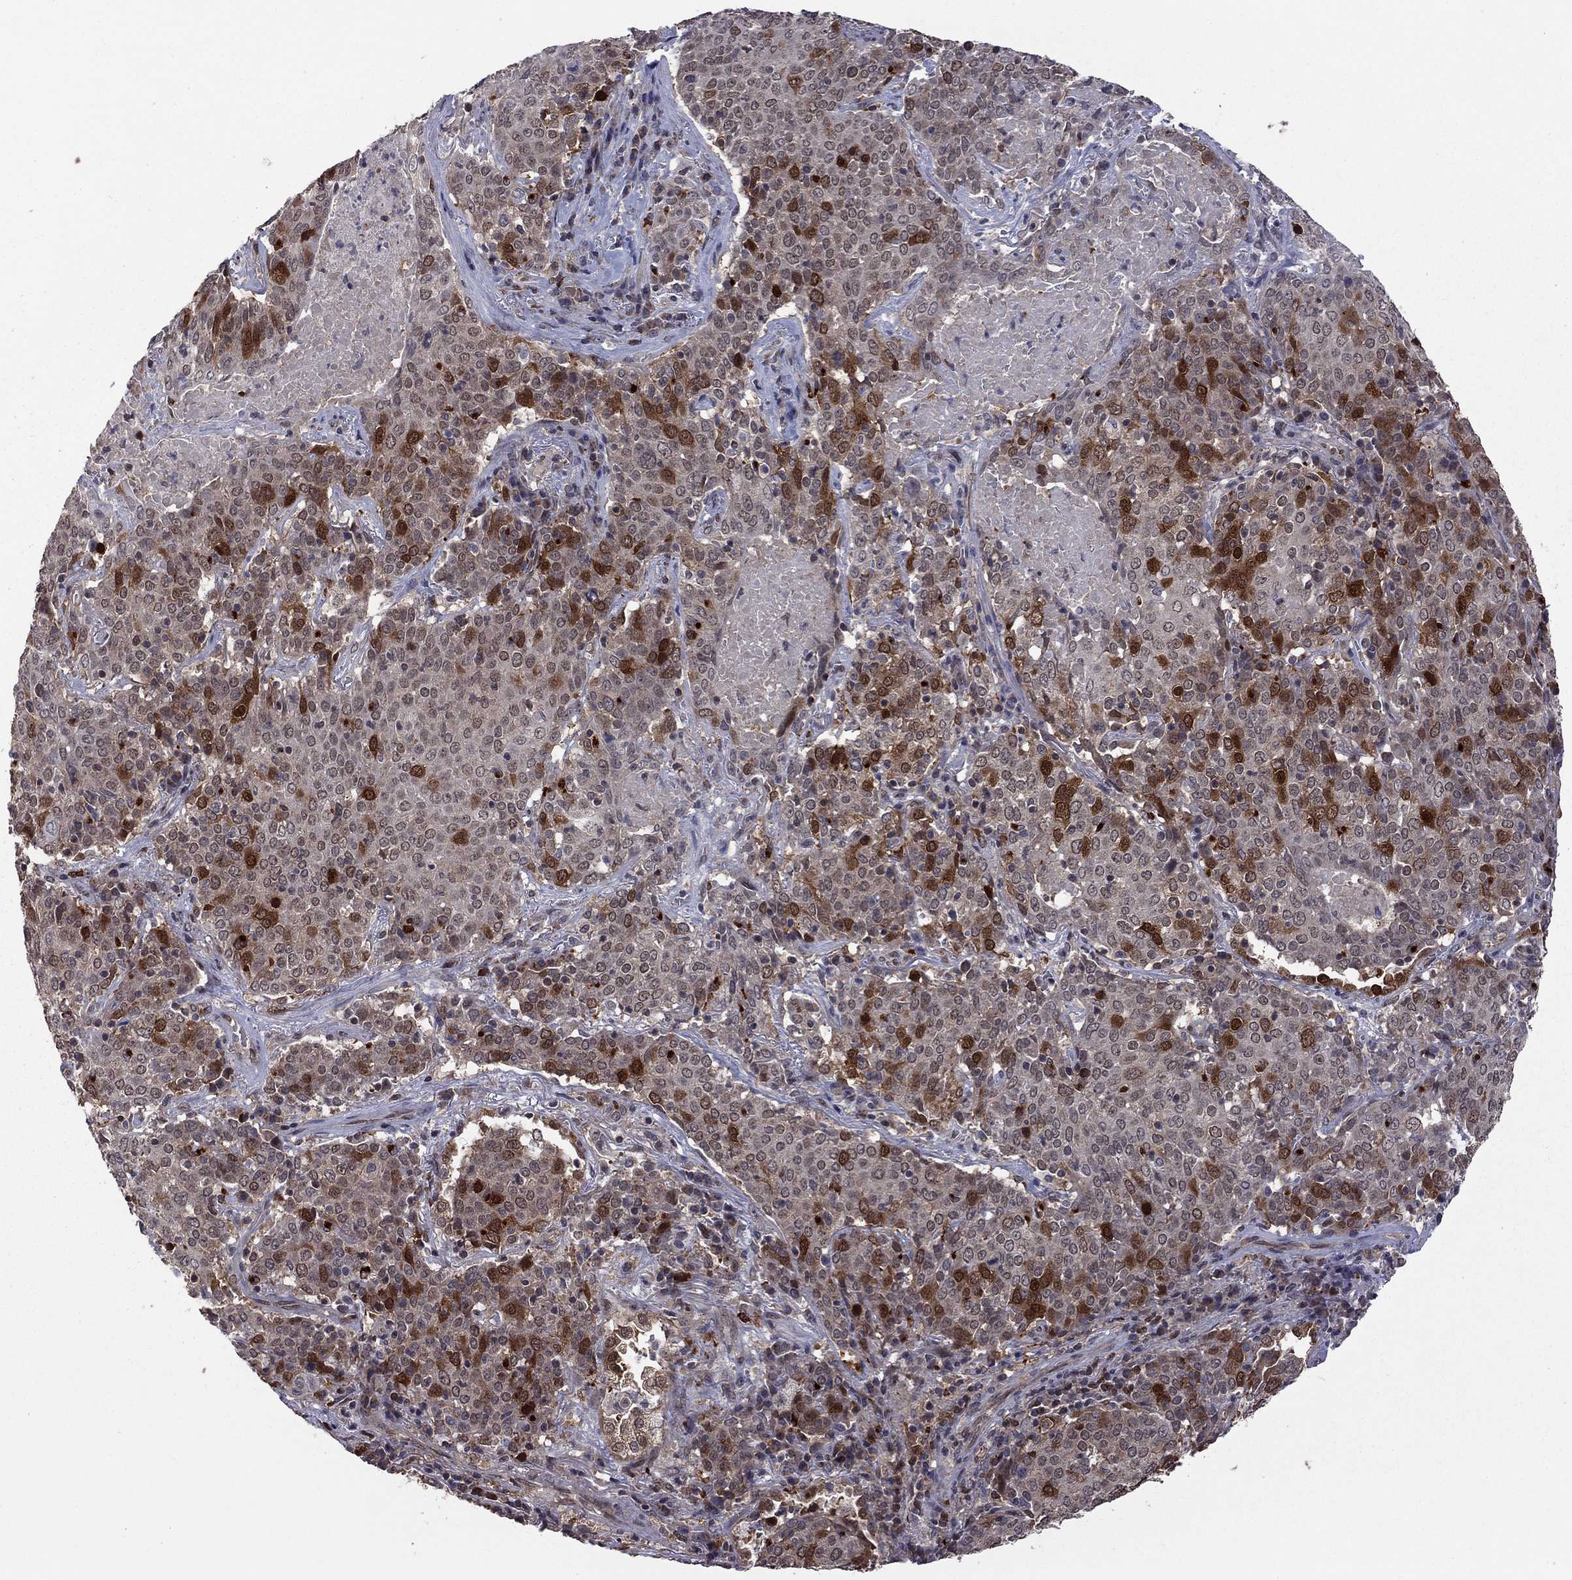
{"staining": {"intensity": "strong", "quantity": "<25%", "location": "cytoplasmic/membranous,nuclear"}, "tissue": "lung cancer", "cell_type": "Tumor cells", "image_type": "cancer", "snomed": [{"axis": "morphology", "description": "Squamous cell carcinoma, NOS"}, {"axis": "topography", "description": "Lung"}], "caption": "High-power microscopy captured an IHC histopathology image of lung cancer (squamous cell carcinoma), revealing strong cytoplasmic/membranous and nuclear positivity in approximately <25% of tumor cells.", "gene": "GPAA1", "patient": {"sex": "male", "age": 82}}